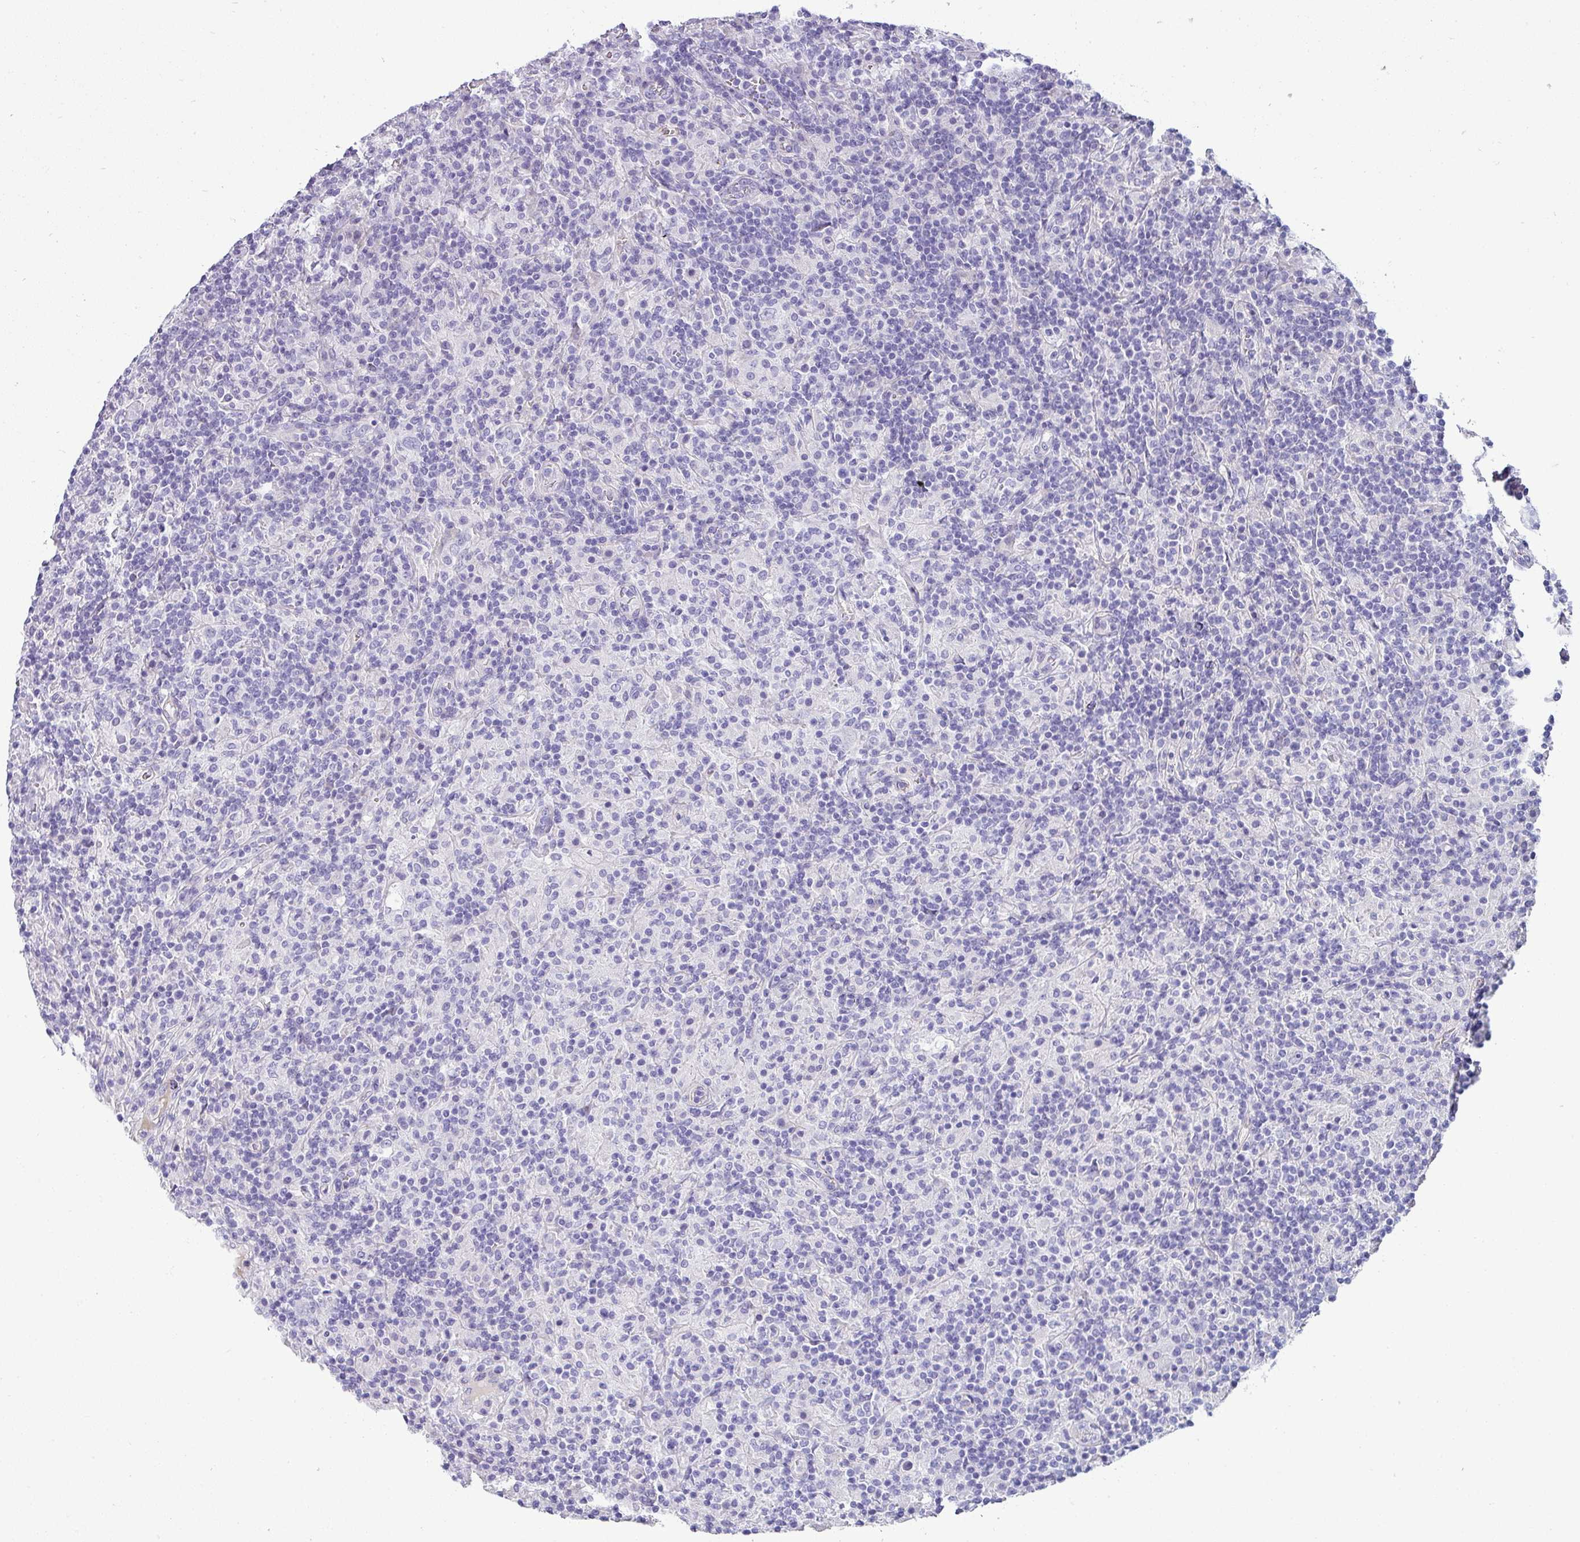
{"staining": {"intensity": "negative", "quantity": "none", "location": "none"}, "tissue": "lymphoma", "cell_type": "Tumor cells", "image_type": "cancer", "snomed": [{"axis": "morphology", "description": "Hodgkin's disease, NOS"}, {"axis": "topography", "description": "Lymph node"}], "caption": "This photomicrograph is of lymphoma stained with immunohistochemistry to label a protein in brown with the nuclei are counter-stained blue. There is no positivity in tumor cells.", "gene": "VCX2", "patient": {"sex": "male", "age": 70}}